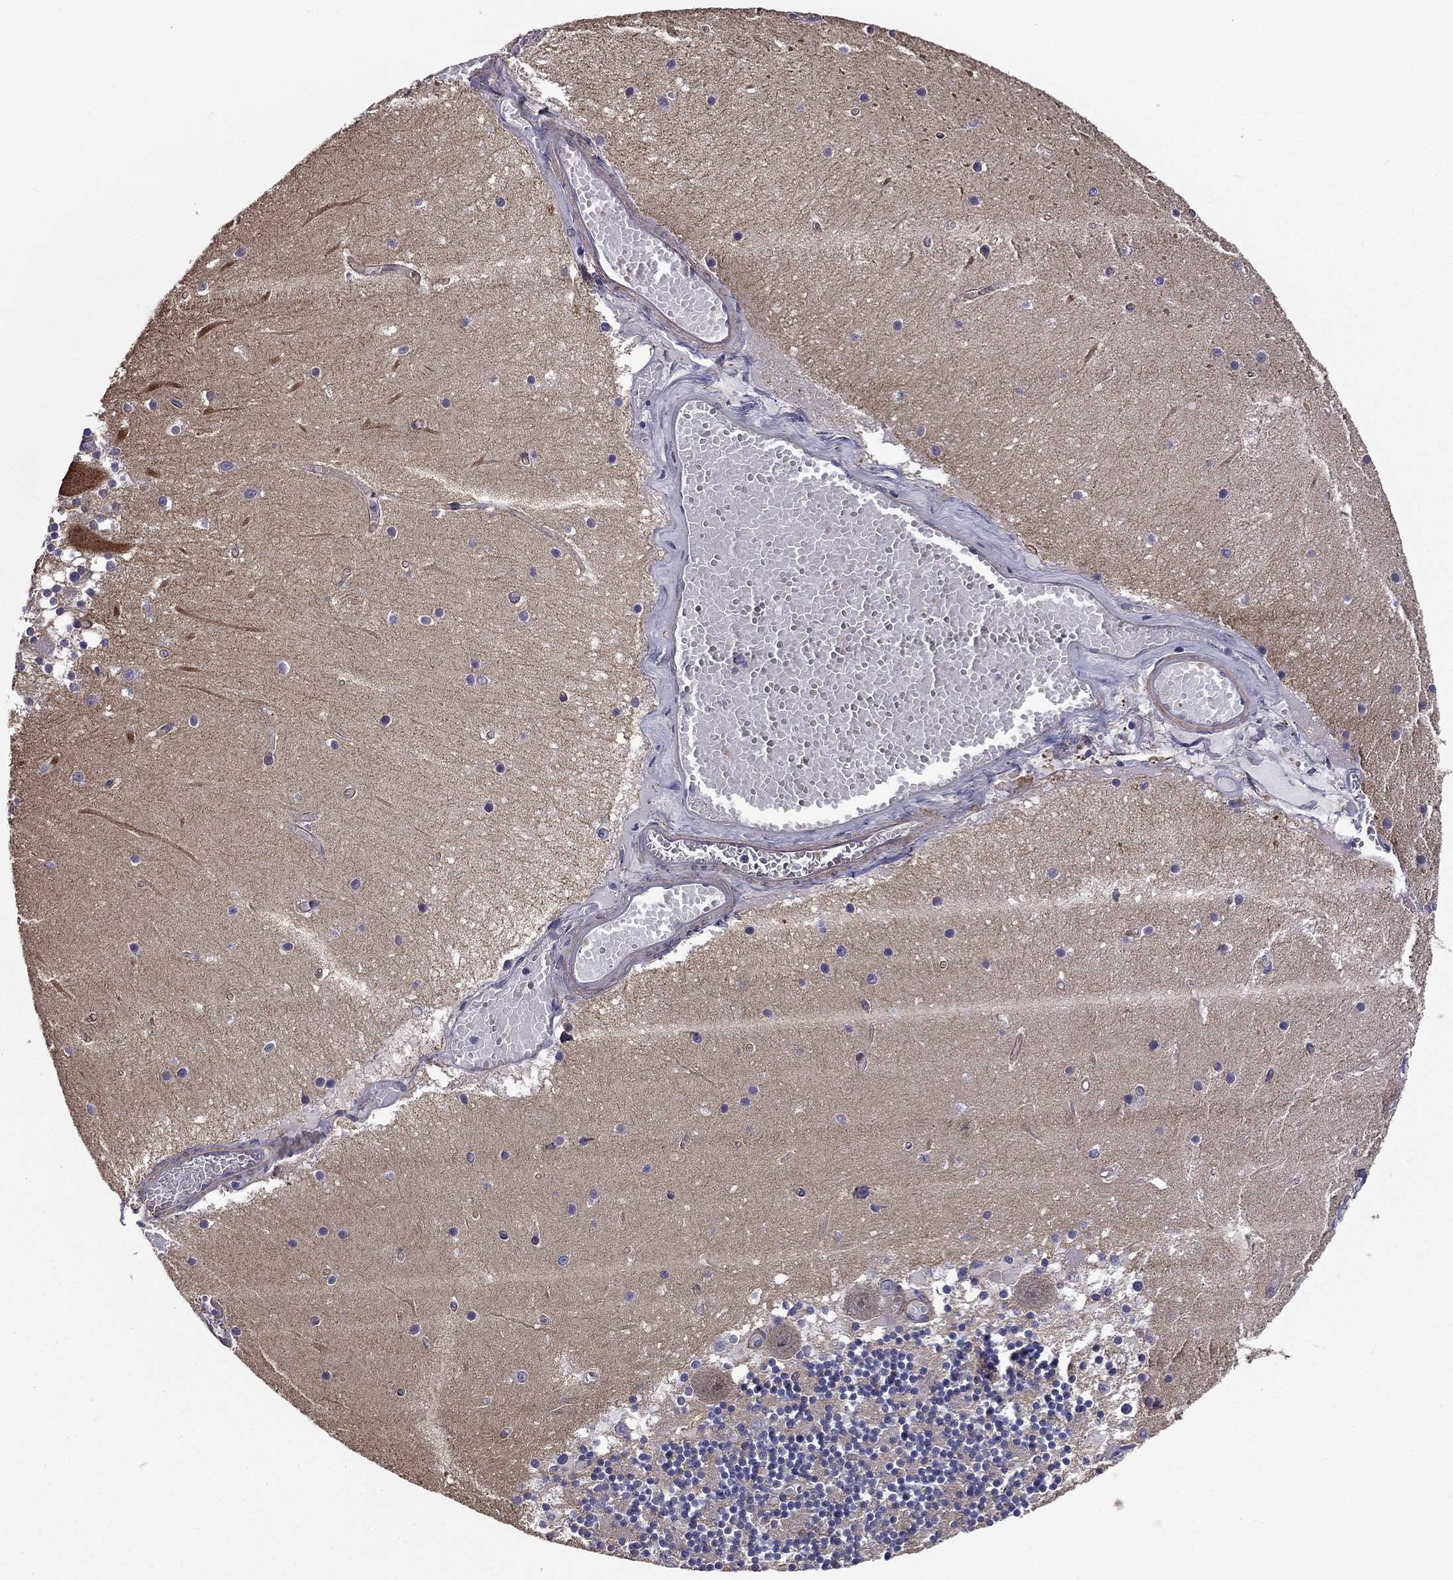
{"staining": {"intensity": "negative", "quantity": "none", "location": "none"}, "tissue": "cerebellum", "cell_type": "Cells in granular layer", "image_type": "normal", "snomed": [{"axis": "morphology", "description": "Normal tissue, NOS"}, {"axis": "topography", "description": "Cerebellum"}], "caption": "This is an immunohistochemistry (IHC) image of unremarkable cerebellum. There is no staining in cells in granular layer.", "gene": "TCHH", "patient": {"sex": "female", "age": 28}}